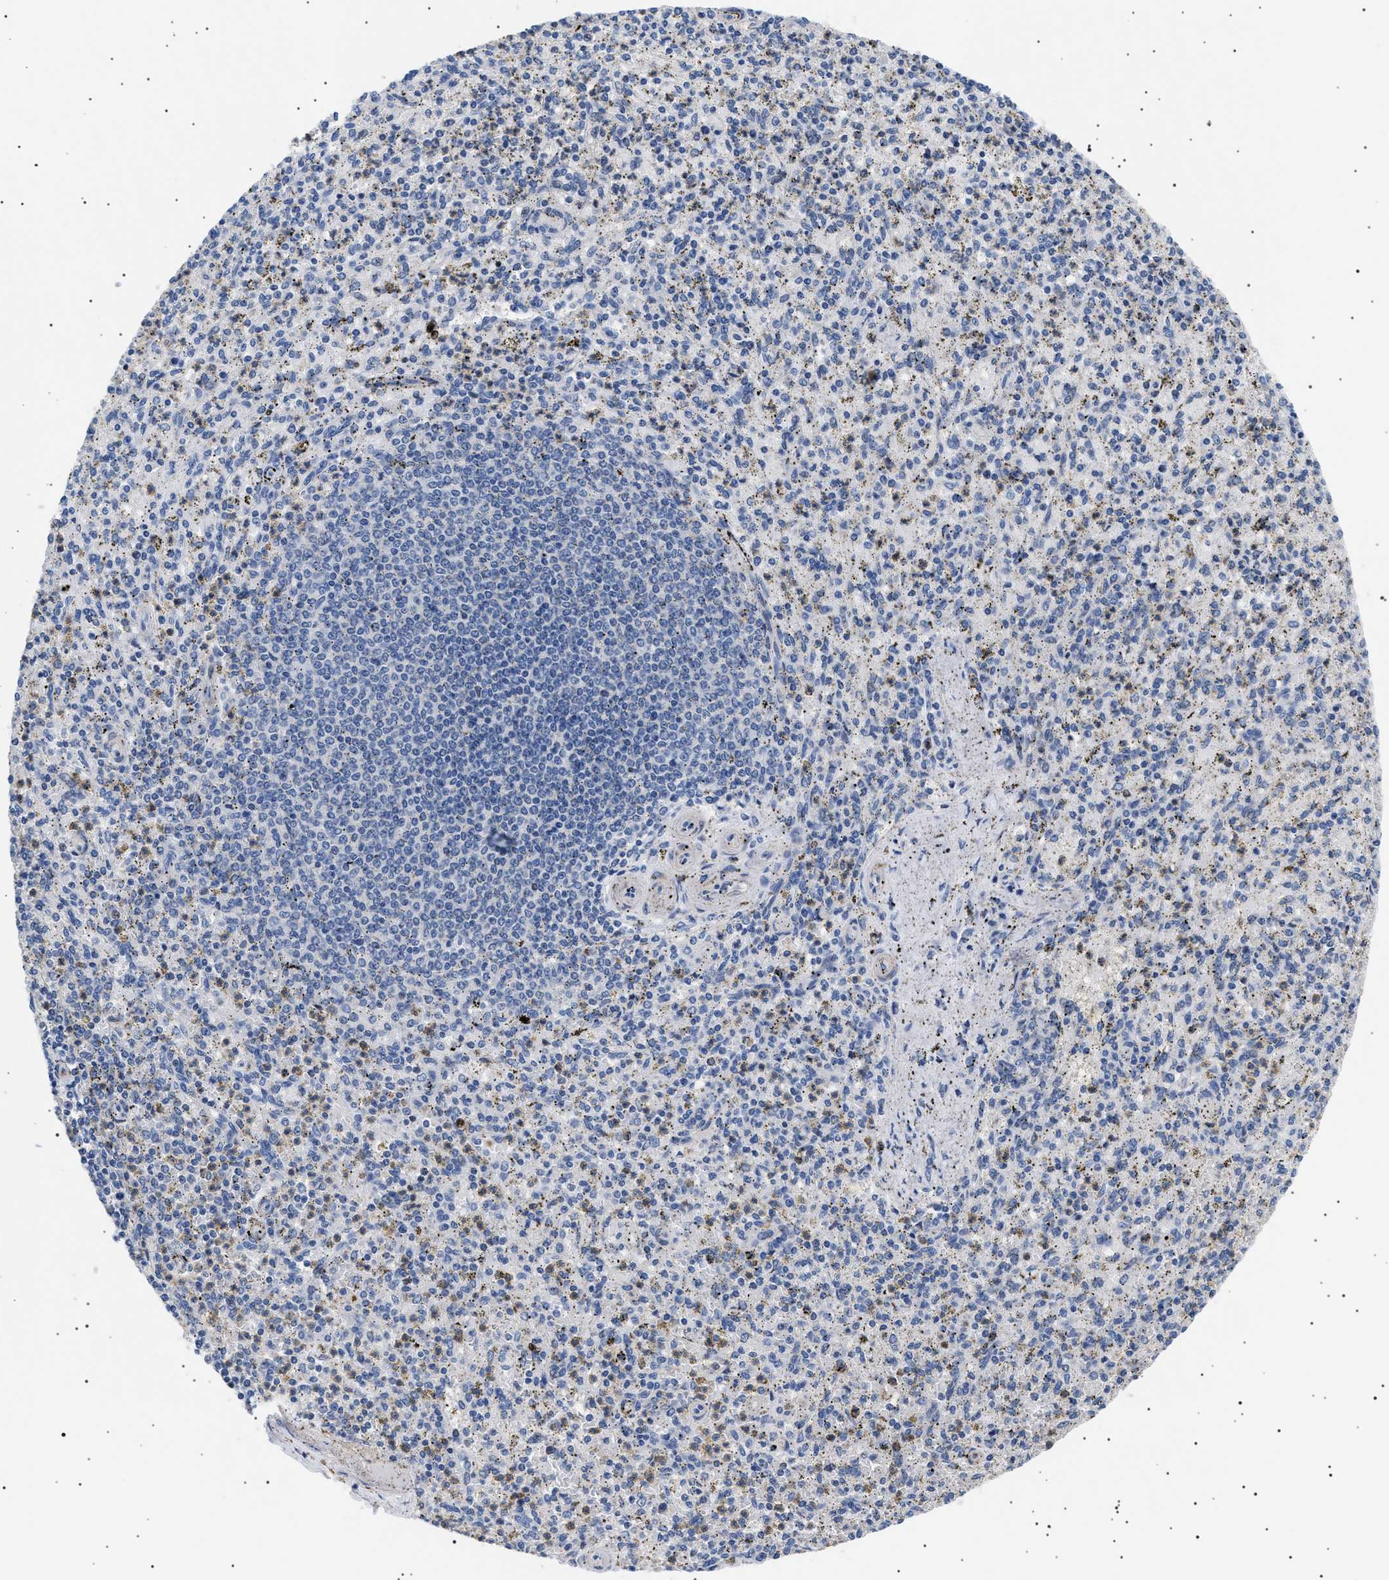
{"staining": {"intensity": "weak", "quantity": "<25%", "location": "cytoplasmic/membranous"}, "tissue": "spleen", "cell_type": "Cells in red pulp", "image_type": "normal", "snomed": [{"axis": "morphology", "description": "Normal tissue, NOS"}, {"axis": "topography", "description": "Spleen"}], "caption": "Immunohistochemistry photomicrograph of normal spleen: spleen stained with DAB (3,3'-diaminobenzidine) reveals no significant protein staining in cells in red pulp.", "gene": "HEMGN", "patient": {"sex": "male", "age": 72}}